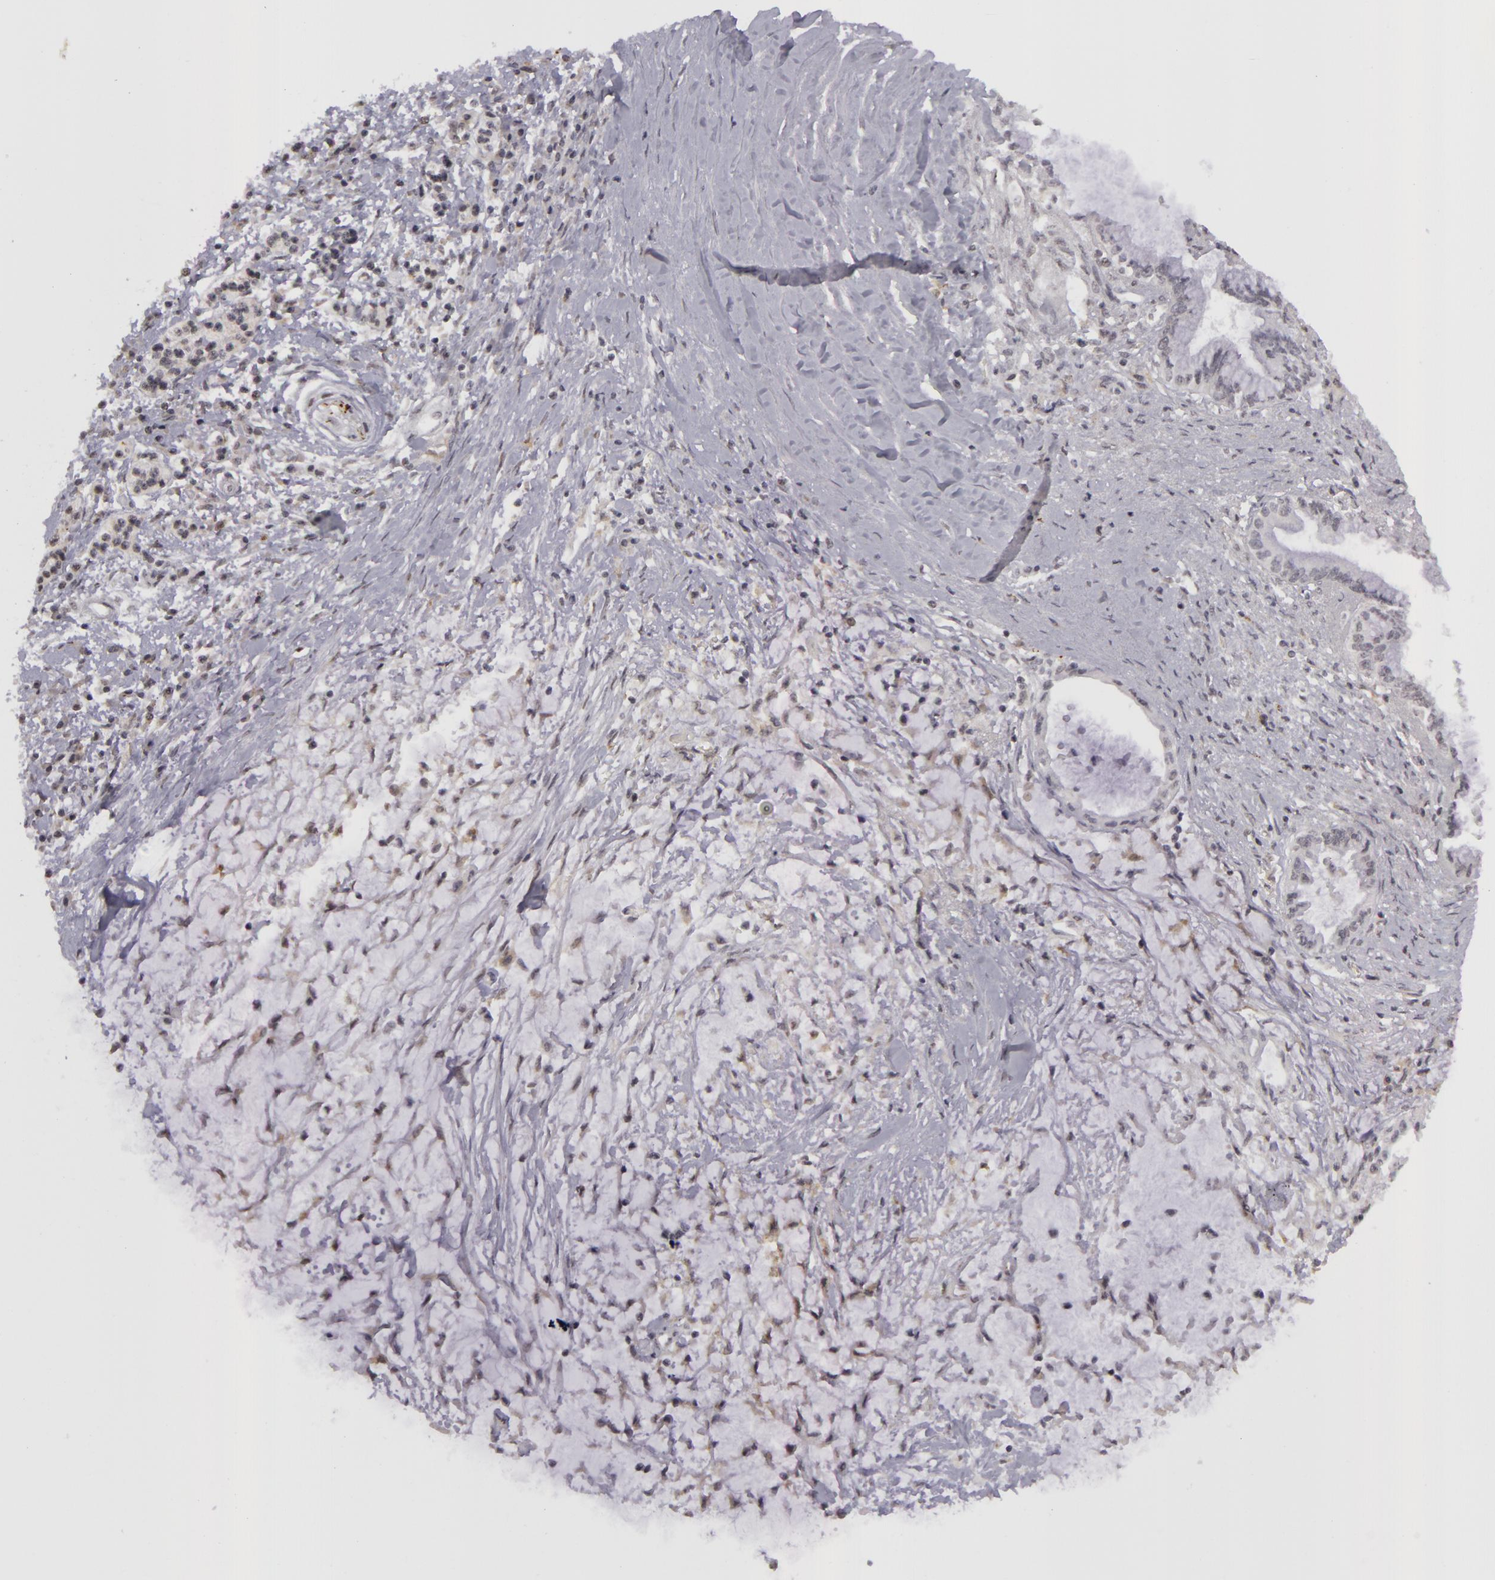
{"staining": {"intensity": "negative", "quantity": "none", "location": "none"}, "tissue": "pancreatic cancer", "cell_type": "Tumor cells", "image_type": "cancer", "snomed": [{"axis": "morphology", "description": "Adenocarcinoma, NOS"}, {"axis": "topography", "description": "Pancreas"}], "caption": "Immunohistochemistry histopathology image of human pancreatic adenocarcinoma stained for a protein (brown), which exhibits no staining in tumor cells.", "gene": "RRP7A", "patient": {"sex": "female", "age": 64}}